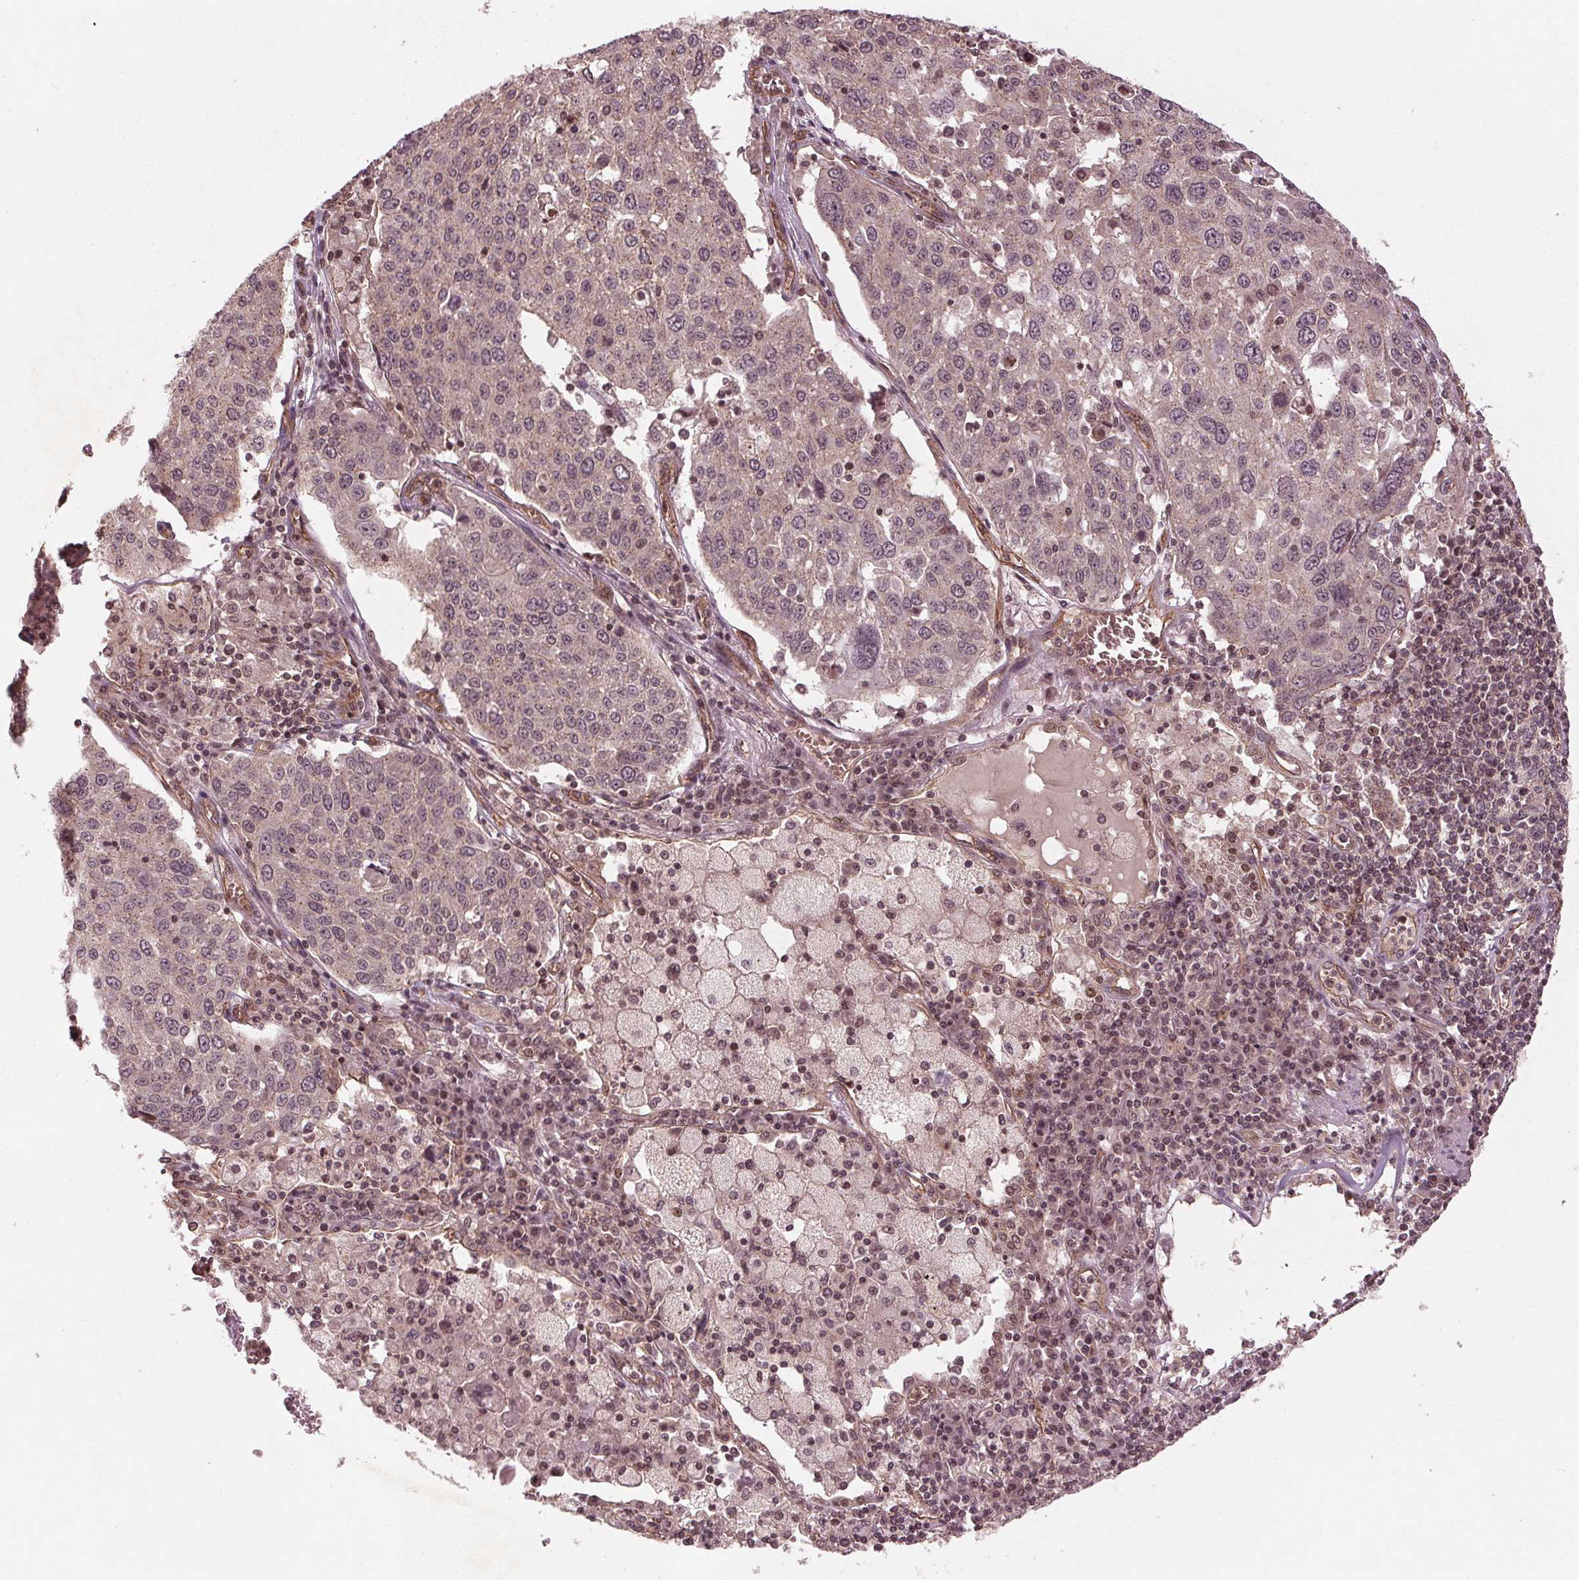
{"staining": {"intensity": "negative", "quantity": "none", "location": "none"}, "tissue": "lung cancer", "cell_type": "Tumor cells", "image_type": "cancer", "snomed": [{"axis": "morphology", "description": "Squamous cell carcinoma, NOS"}, {"axis": "topography", "description": "Lung"}], "caption": "Histopathology image shows no significant protein expression in tumor cells of lung cancer (squamous cell carcinoma).", "gene": "BTBD1", "patient": {"sex": "male", "age": 65}}